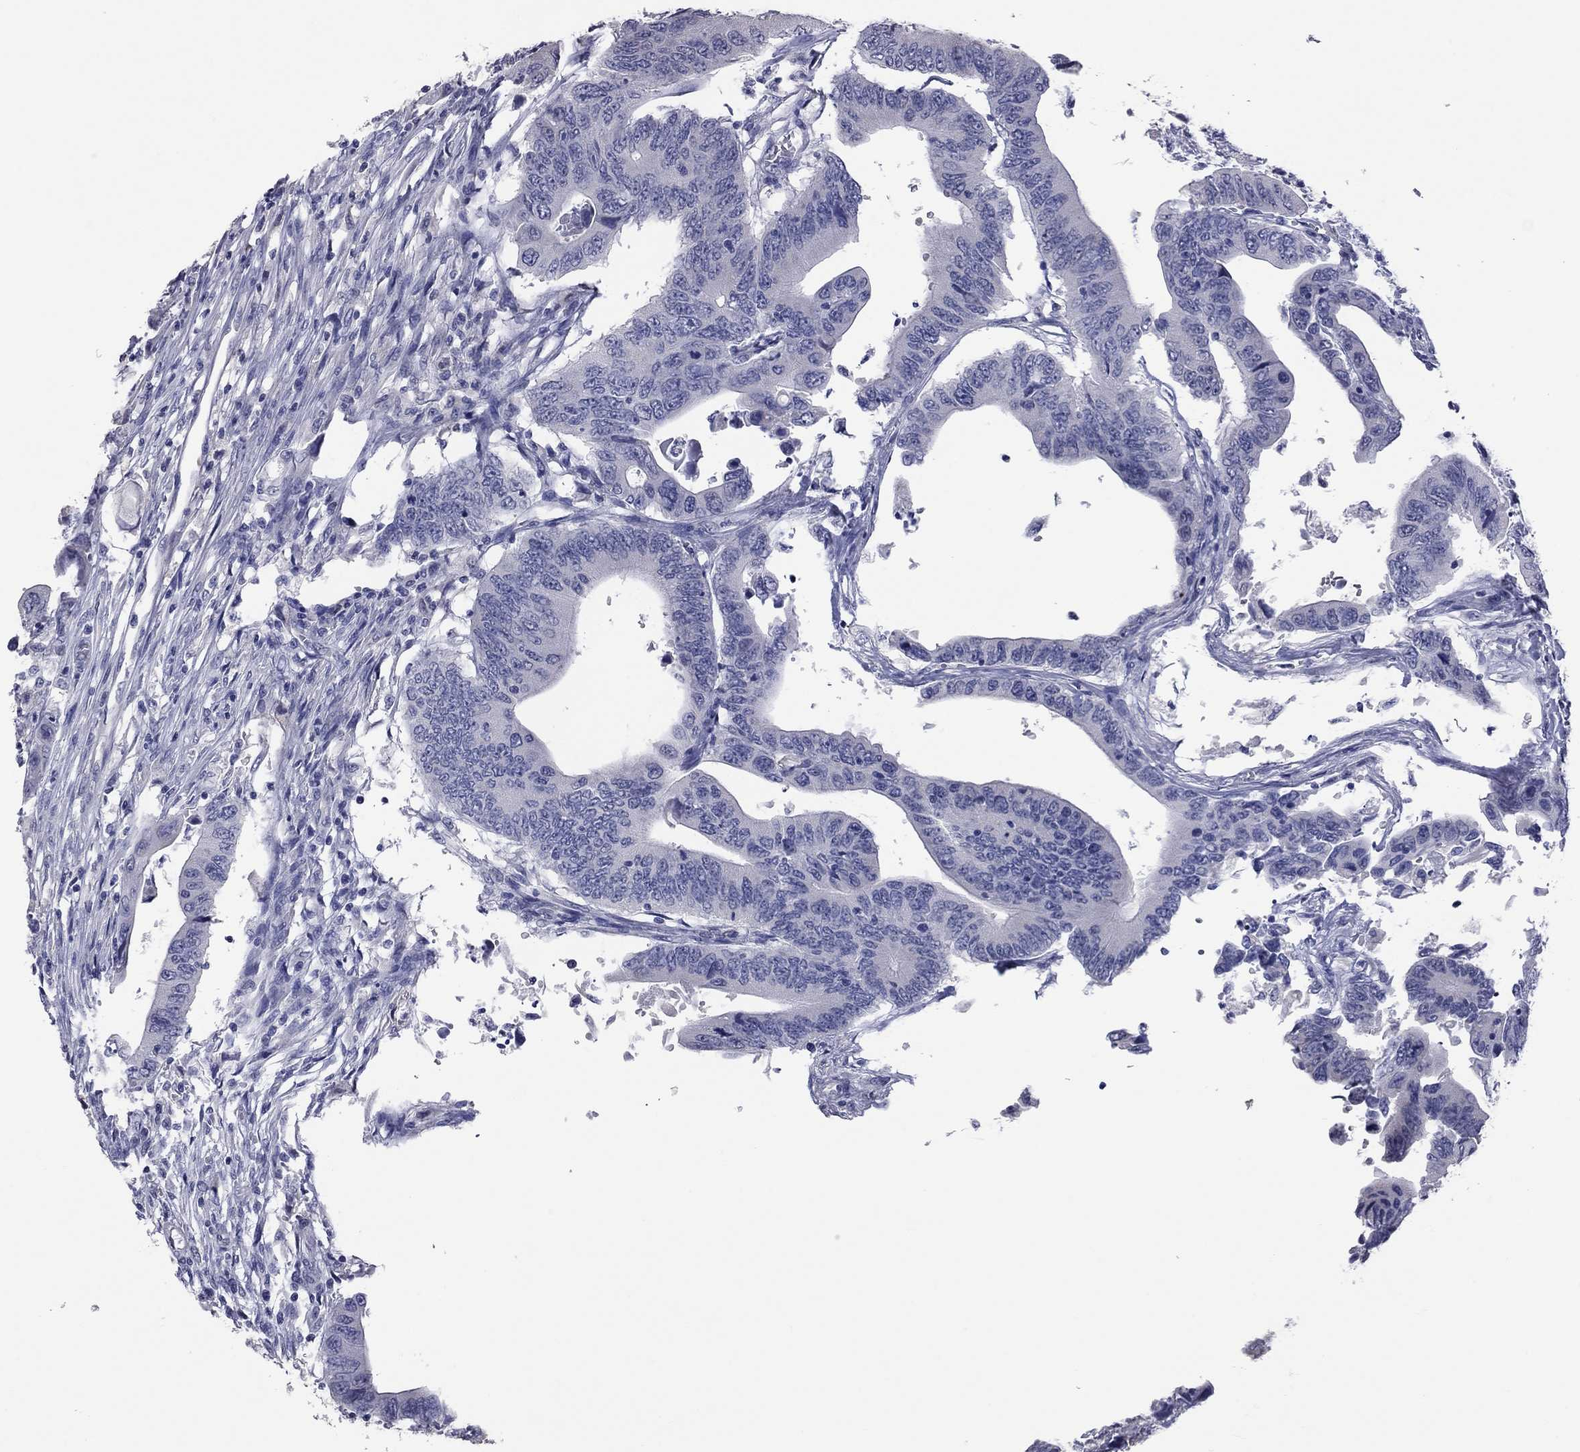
{"staining": {"intensity": "negative", "quantity": "none", "location": "none"}, "tissue": "colorectal cancer", "cell_type": "Tumor cells", "image_type": "cancer", "snomed": [{"axis": "morphology", "description": "Adenocarcinoma, NOS"}, {"axis": "topography", "description": "Colon"}], "caption": "The image displays no staining of tumor cells in colorectal cancer.", "gene": "HYLS1", "patient": {"sex": "female", "age": 90}}